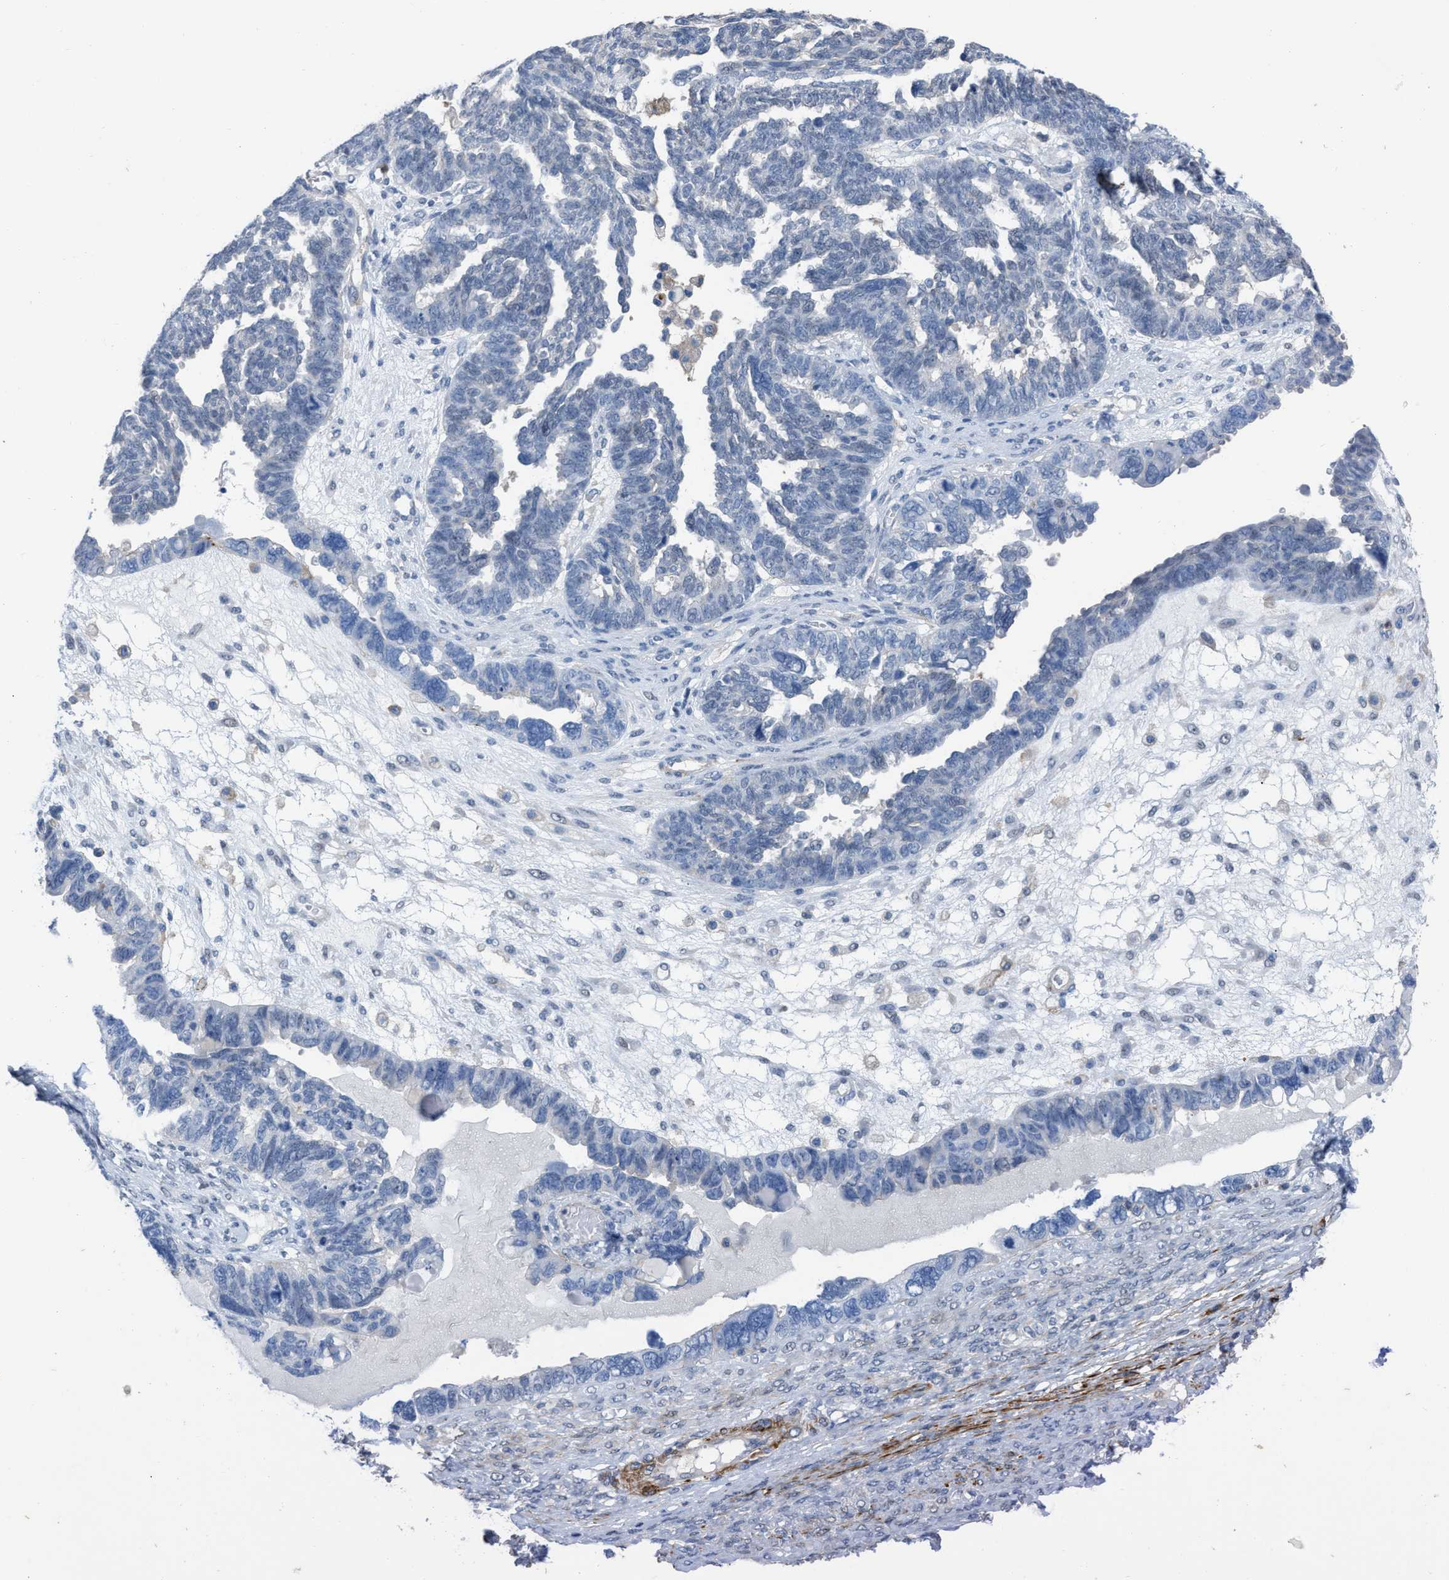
{"staining": {"intensity": "negative", "quantity": "none", "location": "none"}, "tissue": "ovarian cancer", "cell_type": "Tumor cells", "image_type": "cancer", "snomed": [{"axis": "morphology", "description": "Cystadenocarcinoma, serous, NOS"}, {"axis": "topography", "description": "Ovary"}], "caption": "There is no significant positivity in tumor cells of ovarian cancer (serous cystadenocarcinoma).", "gene": "PRMT2", "patient": {"sex": "female", "age": 79}}